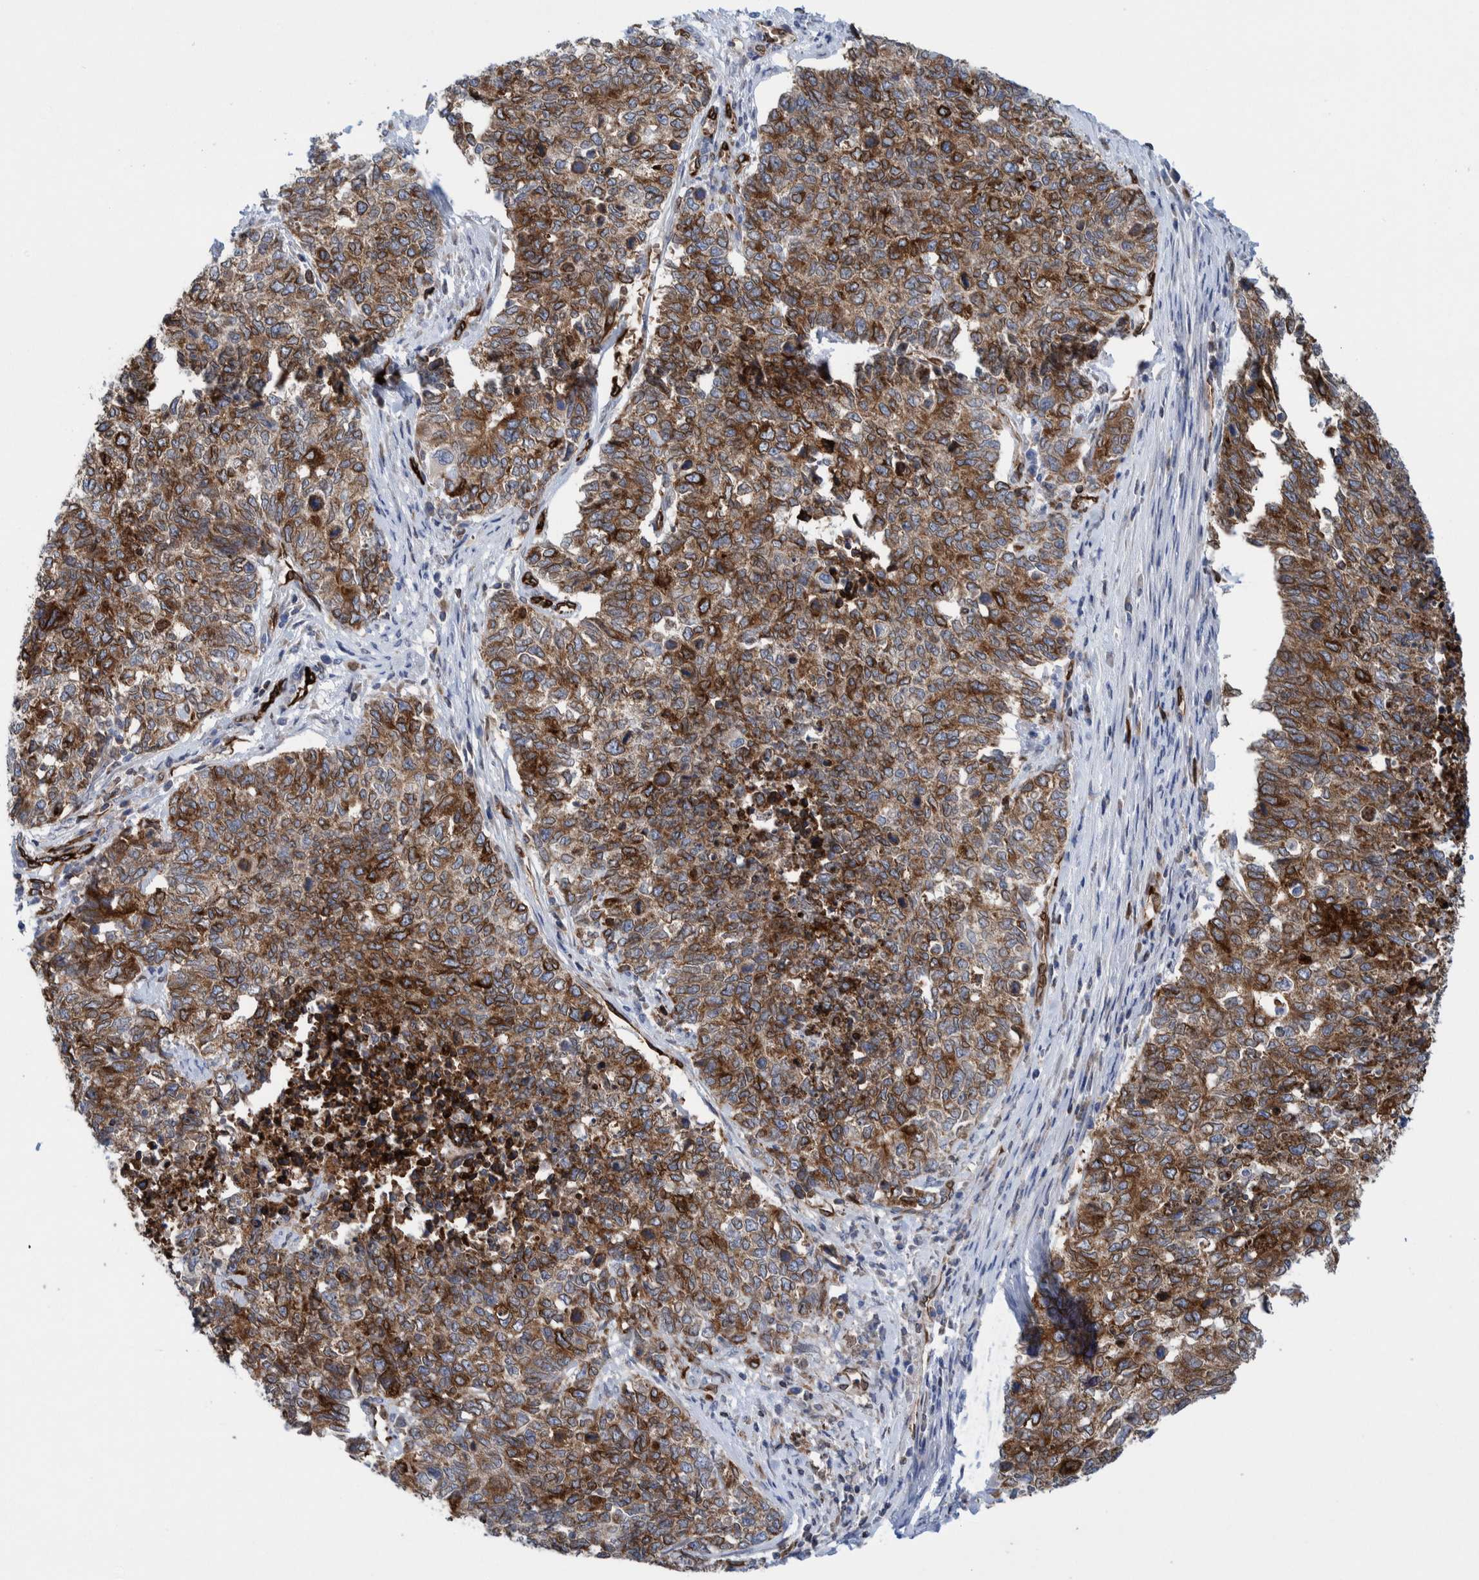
{"staining": {"intensity": "moderate", "quantity": ">75%", "location": "cytoplasmic/membranous"}, "tissue": "cervical cancer", "cell_type": "Tumor cells", "image_type": "cancer", "snomed": [{"axis": "morphology", "description": "Squamous cell carcinoma, NOS"}, {"axis": "topography", "description": "Cervix"}], "caption": "IHC image of cervical cancer stained for a protein (brown), which exhibits medium levels of moderate cytoplasmic/membranous staining in approximately >75% of tumor cells.", "gene": "THEM6", "patient": {"sex": "female", "age": 63}}